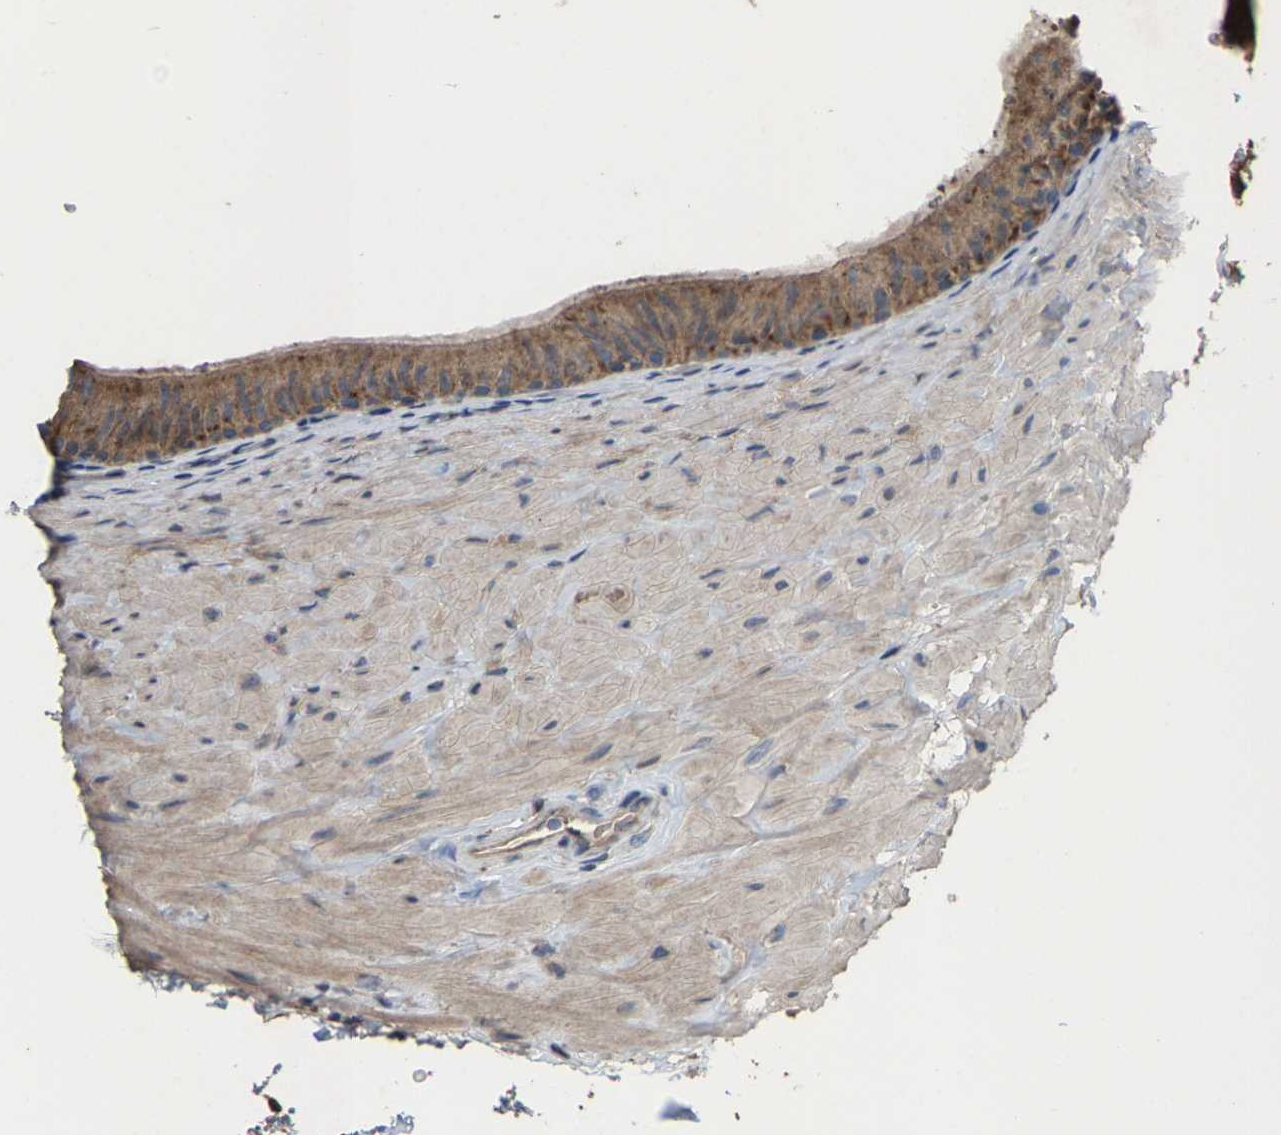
{"staining": {"intensity": "moderate", "quantity": ">75%", "location": "cytoplasmic/membranous"}, "tissue": "epididymis", "cell_type": "Glandular cells", "image_type": "normal", "snomed": [{"axis": "morphology", "description": "Normal tissue, NOS"}, {"axis": "topography", "description": "Epididymis"}], "caption": "This micrograph reveals immunohistochemistry staining of benign human epididymis, with medium moderate cytoplasmic/membranous staining in about >75% of glandular cells.", "gene": "TDRKH", "patient": {"sex": "male", "age": 34}}